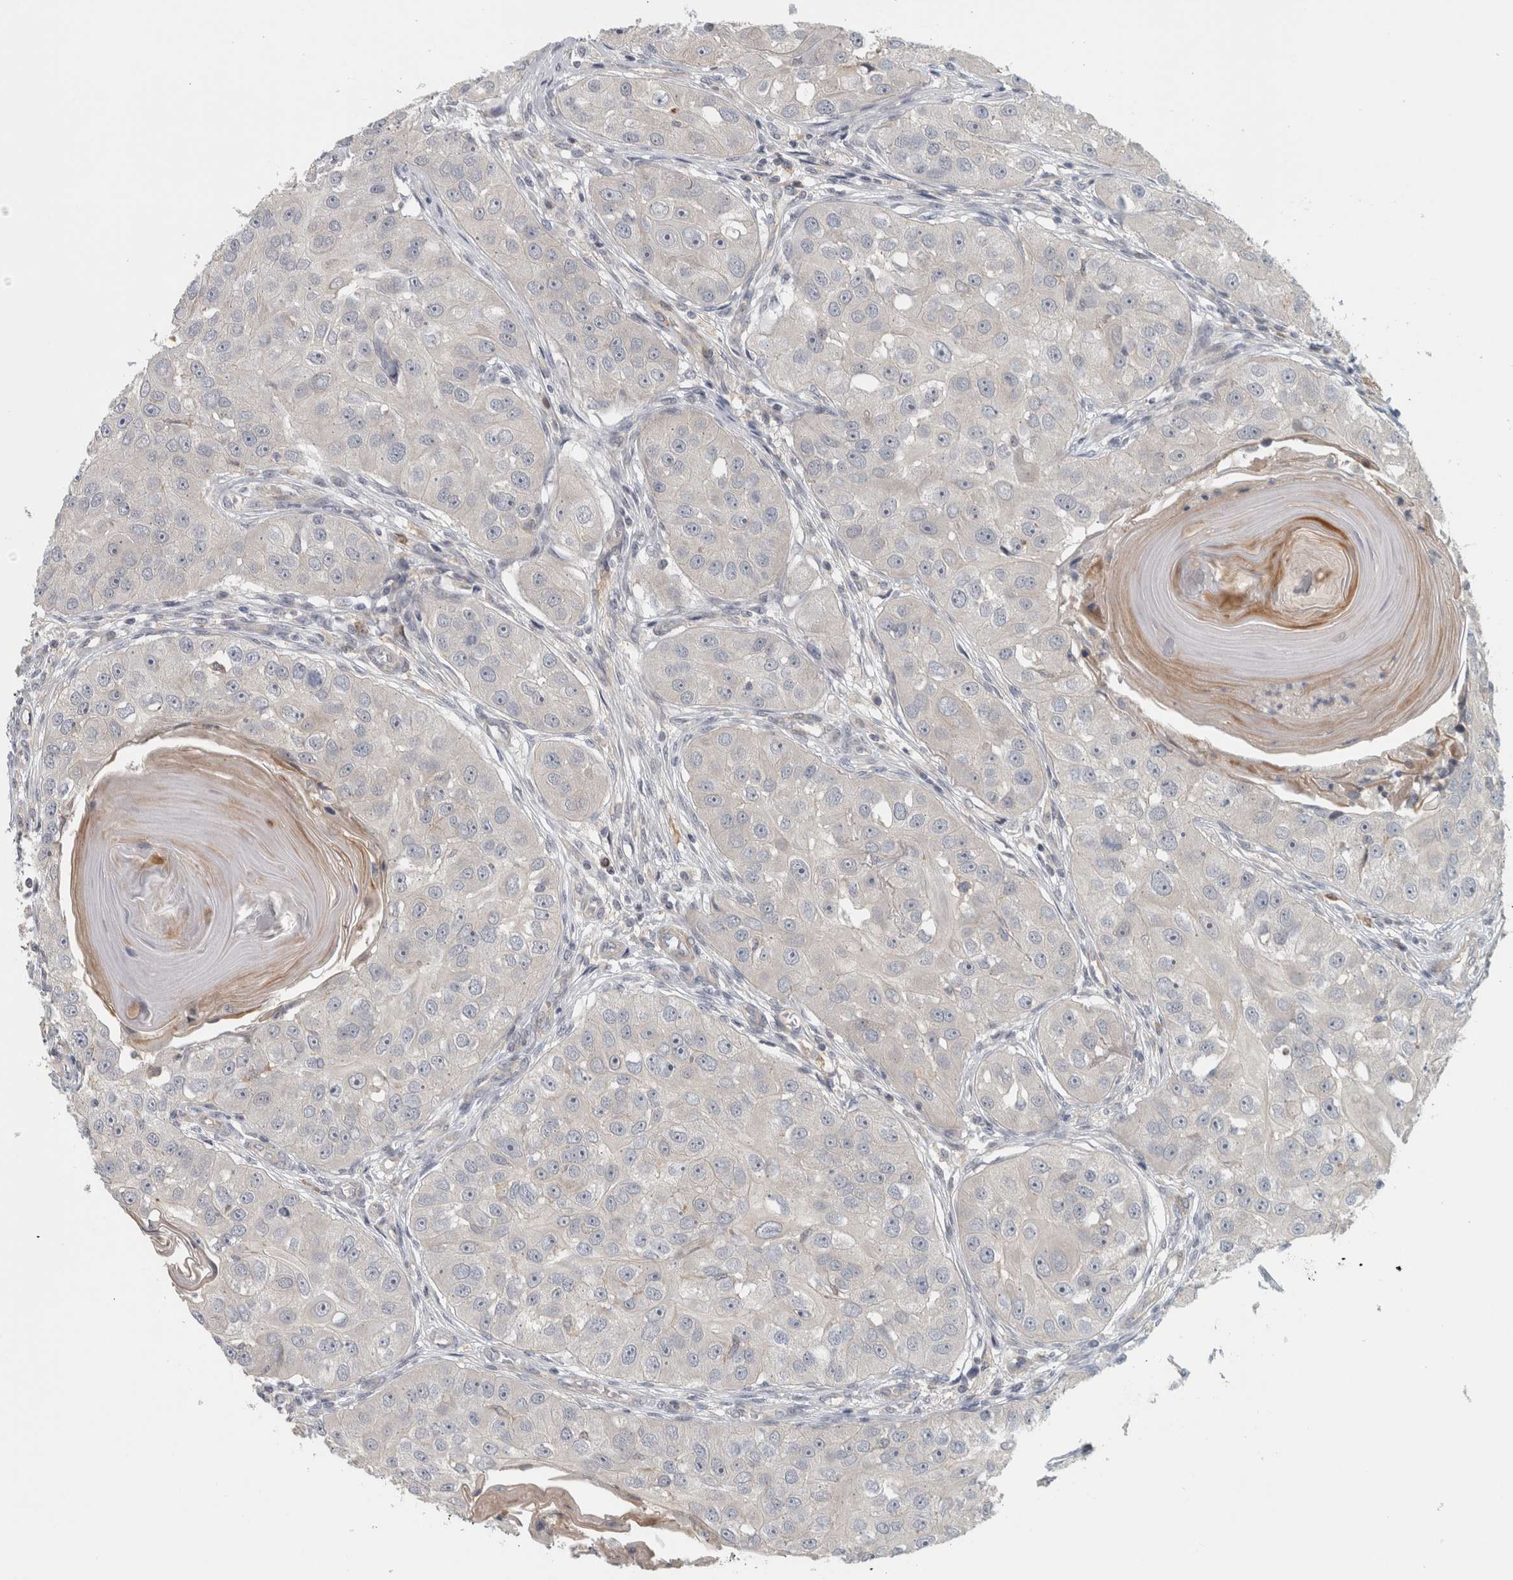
{"staining": {"intensity": "negative", "quantity": "none", "location": "none"}, "tissue": "head and neck cancer", "cell_type": "Tumor cells", "image_type": "cancer", "snomed": [{"axis": "morphology", "description": "Normal tissue, NOS"}, {"axis": "morphology", "description": "Squamous cell carcinoma, NOS"}, {"axis": "topography", "description": "Skeletal muscle"}, {"axis": "topography", "description": "Head-Neck"}], "caption": "Squamous cell carcinoma (head and neck) stained for a protein using IHC shows no staining tumor cells.", "gene": "ZNF804B", "patient": {"sex": "male", "age": 51}}